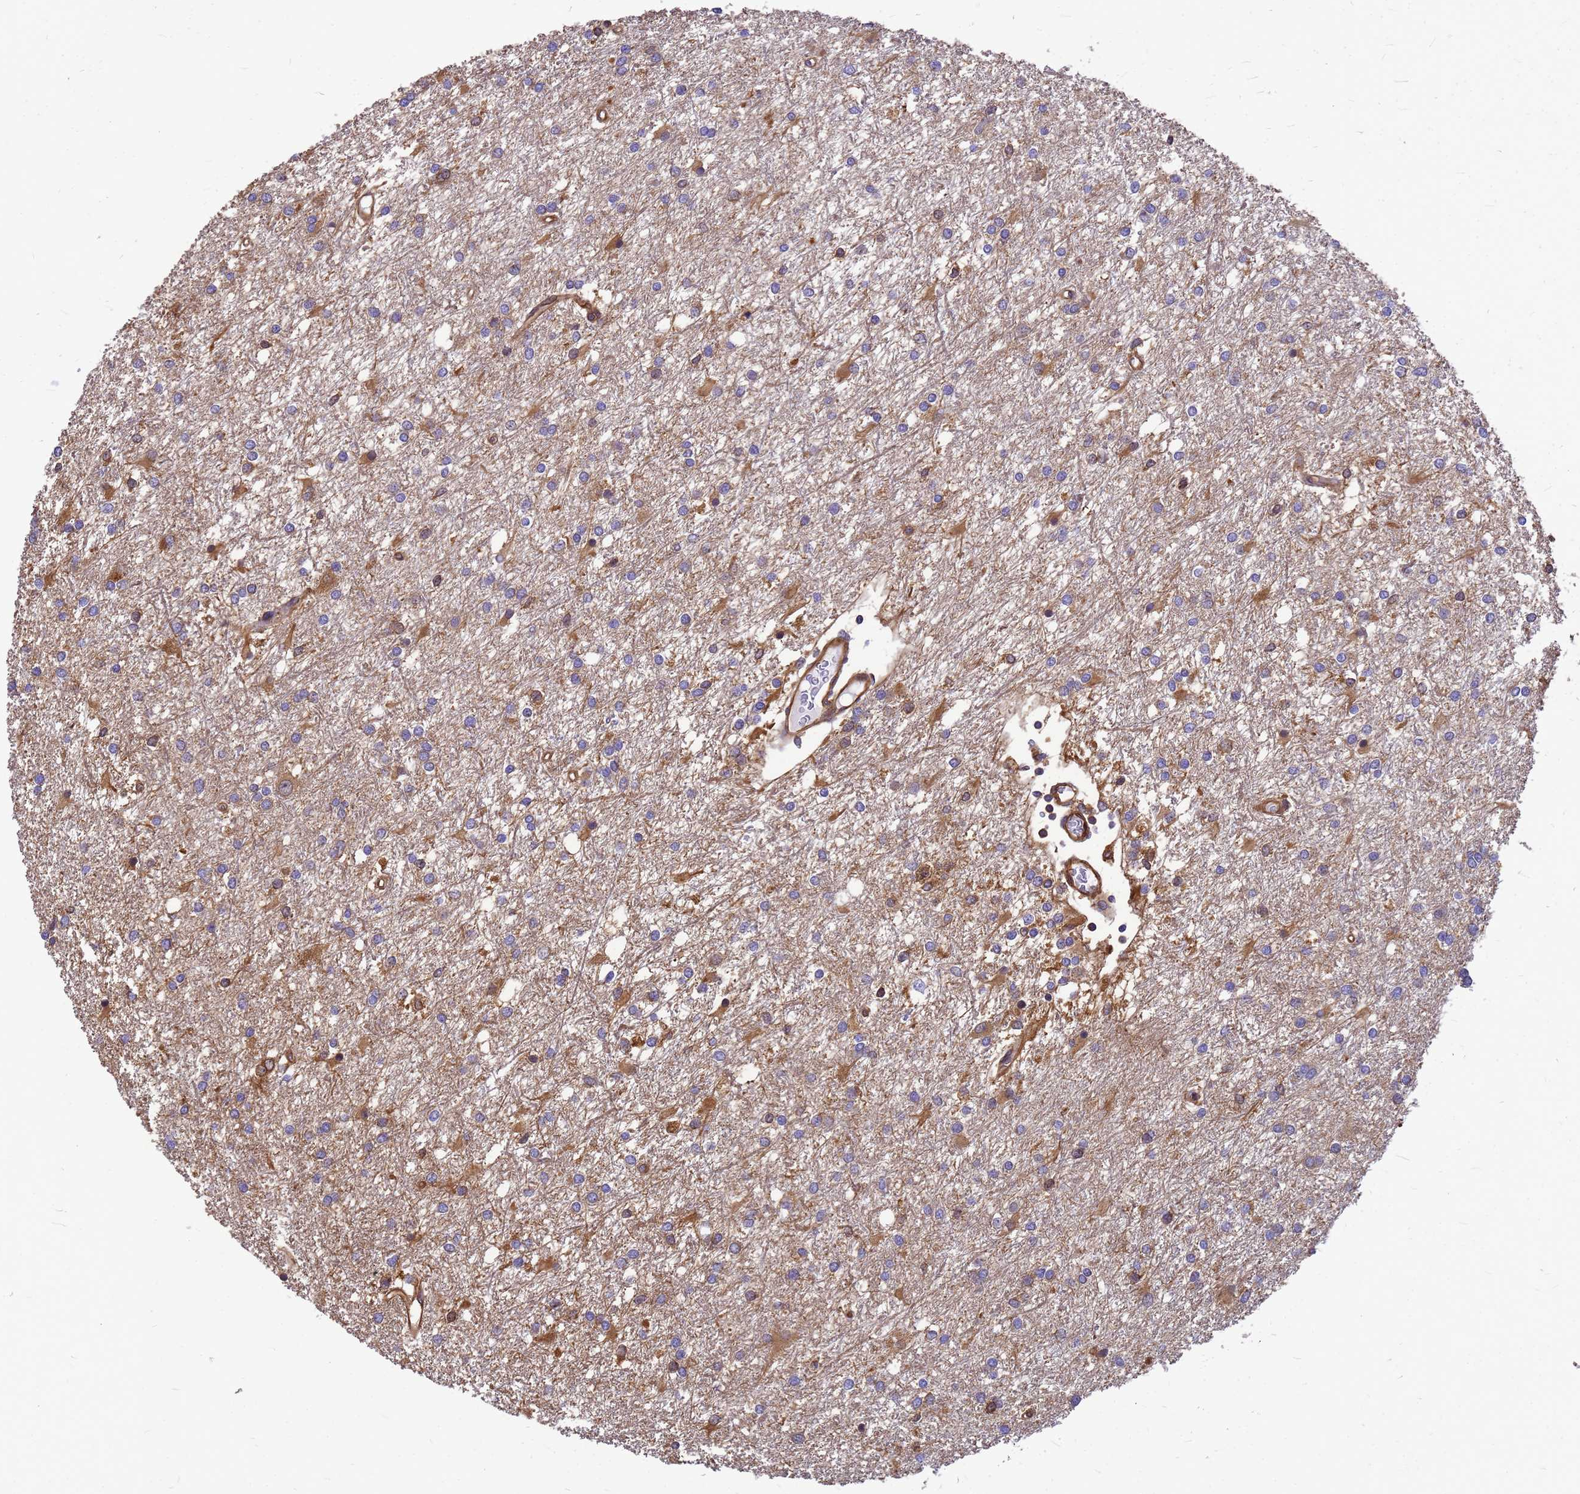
{"staining": {"intensity": "moderate", "quantity": "<25%", "location": "cytoplasmic/membranous"}, "tissue": "glioma", "cell_type": "Tumor cells", "image_type": "cancer", "snomed": [{"axis": "morphology", "description": "Glioma, malignant, High grade"}, {"axis": "topography", "description": "Brain"}], "caption": "Immunohistochemistry image of human glioma stained for a protein (brown), which exhibits low levels of moderate cytoplasmic/membranous expression in about <25% of tumor cells.", "gene": "GID4", "patient": {"sex": "female", "age": 50}}